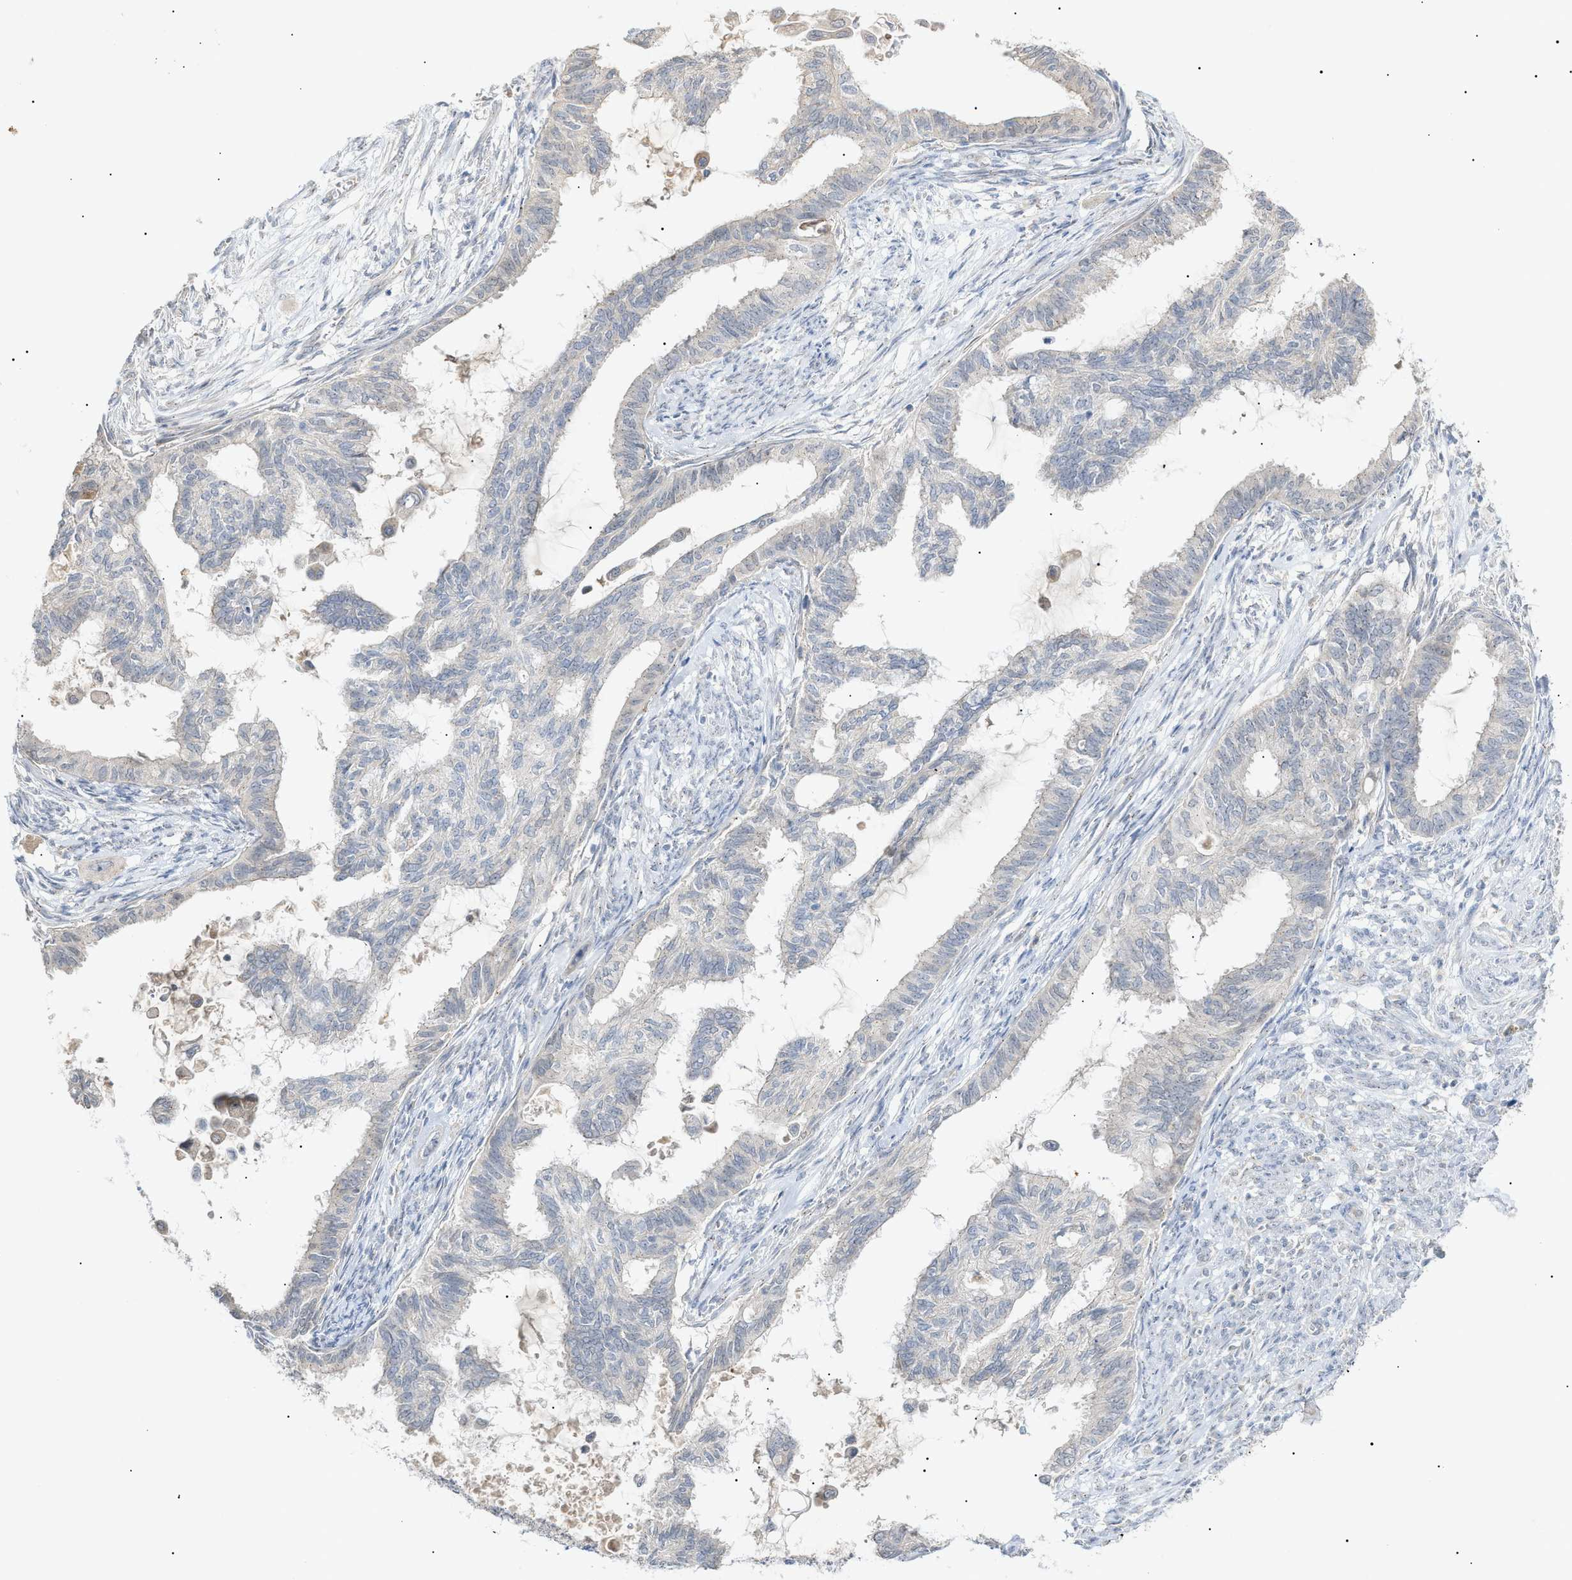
{"staining": {"intensity": "negative", "quantity": "none", "location": "none"}, "tissue": "cervical cancer", "cell_type": "Tumor cells", "image_type": "cancer", "snomed": [{"axis": "morphology", "description": "Normal tissue, NOS"}, {"axis": "morphology", "description": "Adenocarcinoma, NOS"}, {"axis": "topography", "description": "Cervix"}, {"axis": "topography", "description": "Endometrium"}], "caption": "Protein analysis of cervical cancer (adenocarcinoma) exhibits no significant positivity in tumor cells.", "gene": "SLC25A31", "patient": {"sex": "female", "age": 86}}